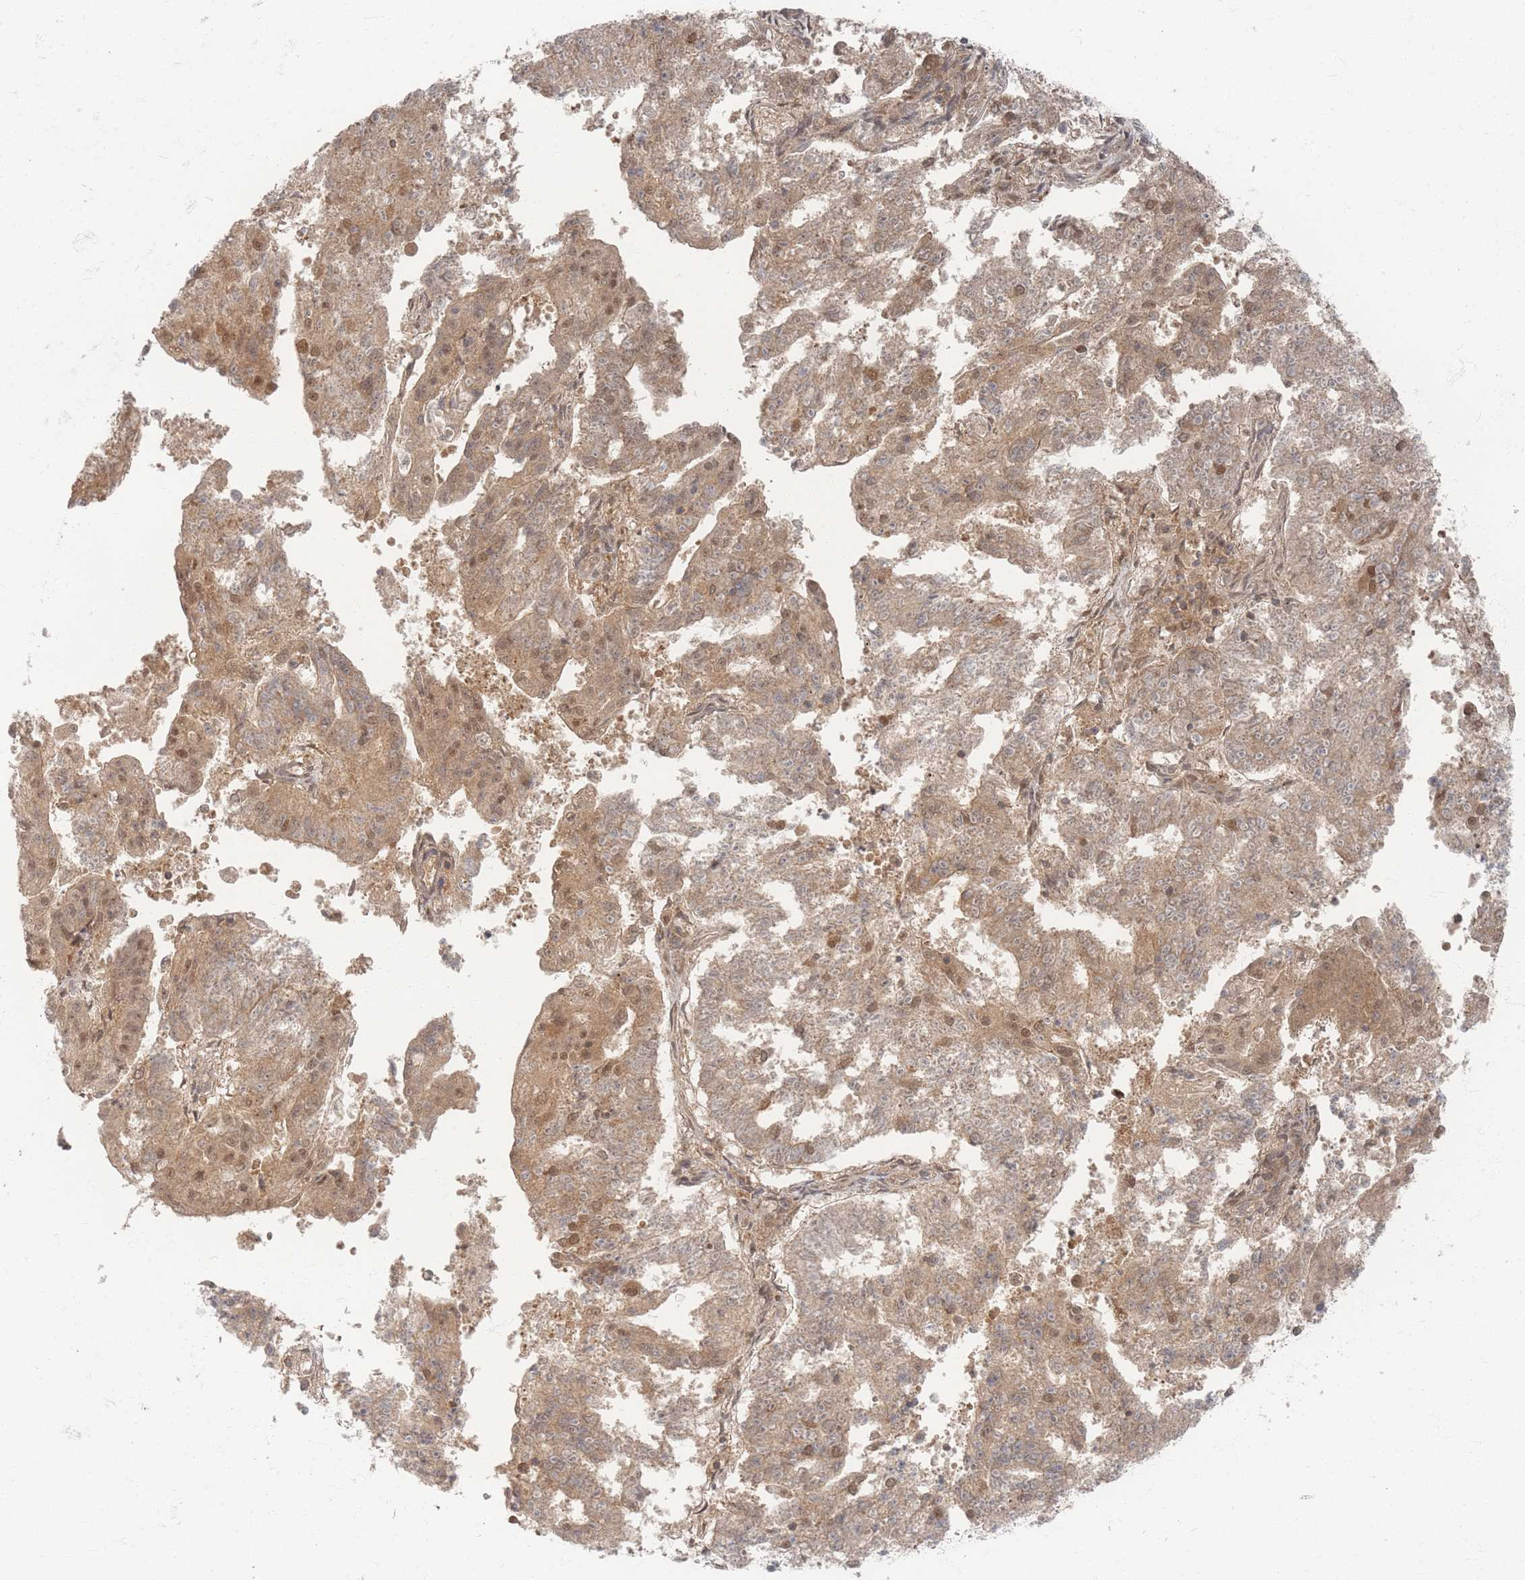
{"staining": {"intensity": "moderate", "quantity": "25%-75%", "location": "cytoplasmic/membranous,nuclear"}, "tissue": "endometrial cancer", "cell_type": "Tumor cells", "image_type": "cancer", "snomed": [{"axis": "morphology", "description": "Adenocarcinoma, NOS"}, {"axis": "topography", "description": "Endometrium"}], "caption": "DAB immunohistochemical staining of endometrial cancer (adenocarcinoma) displays moderate cytoplasmic/membranous and nuclear protein expression in about 25%-75% of tumor cells.", "gene": "PSMD9", "patient": {"sex": "female", "age": 82}}